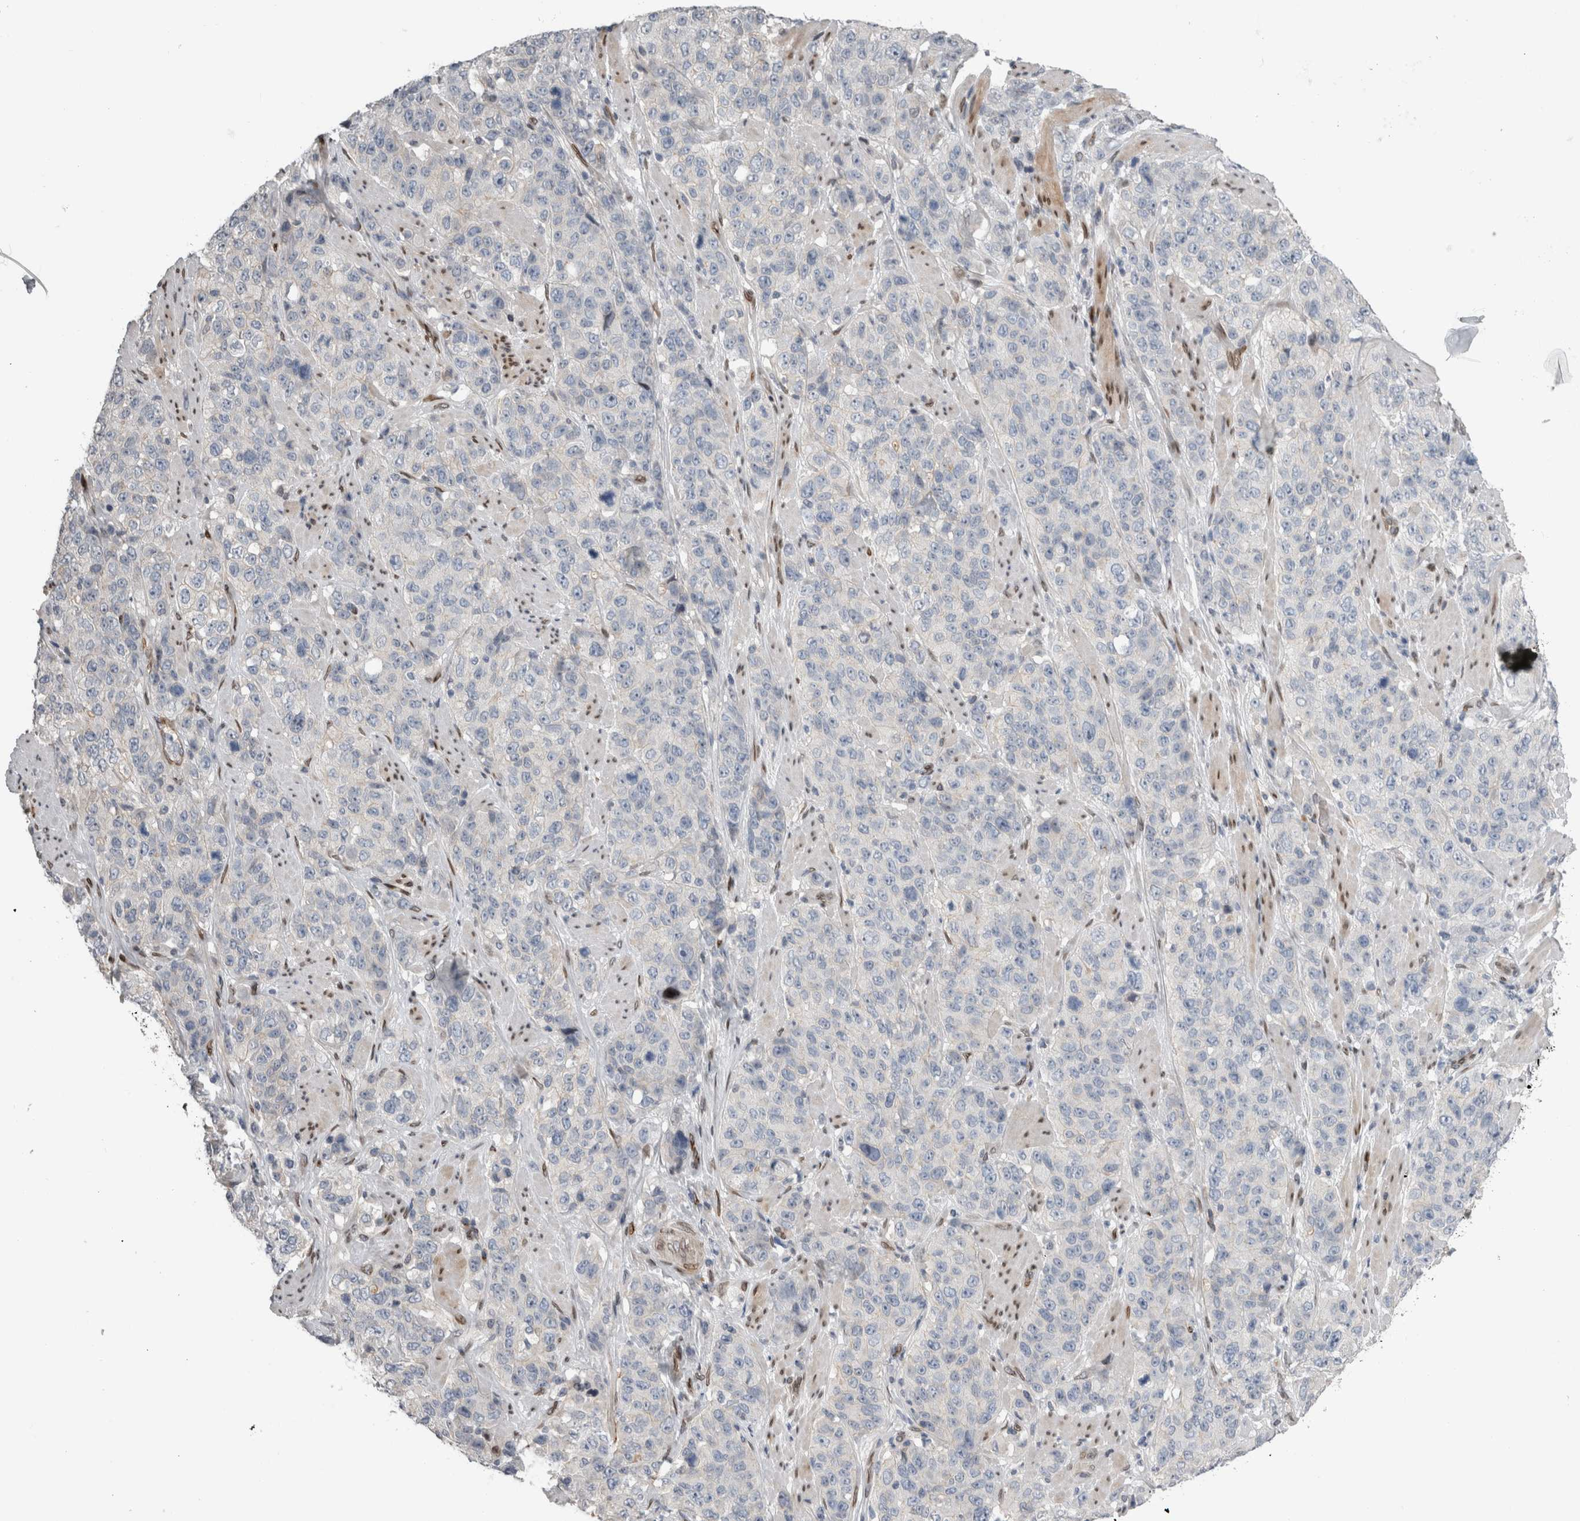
{"staining": {"intensity": "negative", "quantity": "none", "location": "none"}, "tissue": "stomach cancer", "cell_type": "Tumor cells", "image_type": "cancer", "snomed": [{"axis": "morphology", "description": "Adenocarcinoma, NOS"}, {"axis": "topography", "description": "Stomach"}], "caption": "Histopathology image shows no protein staining in tumor cells of stomach cancer (adenocarcinoma) tissue. (Immunohistochemistry, brightfield microscopy, high magnification).", "gene": "DMTN", "patient": {"sex": "male", "age": 48}}